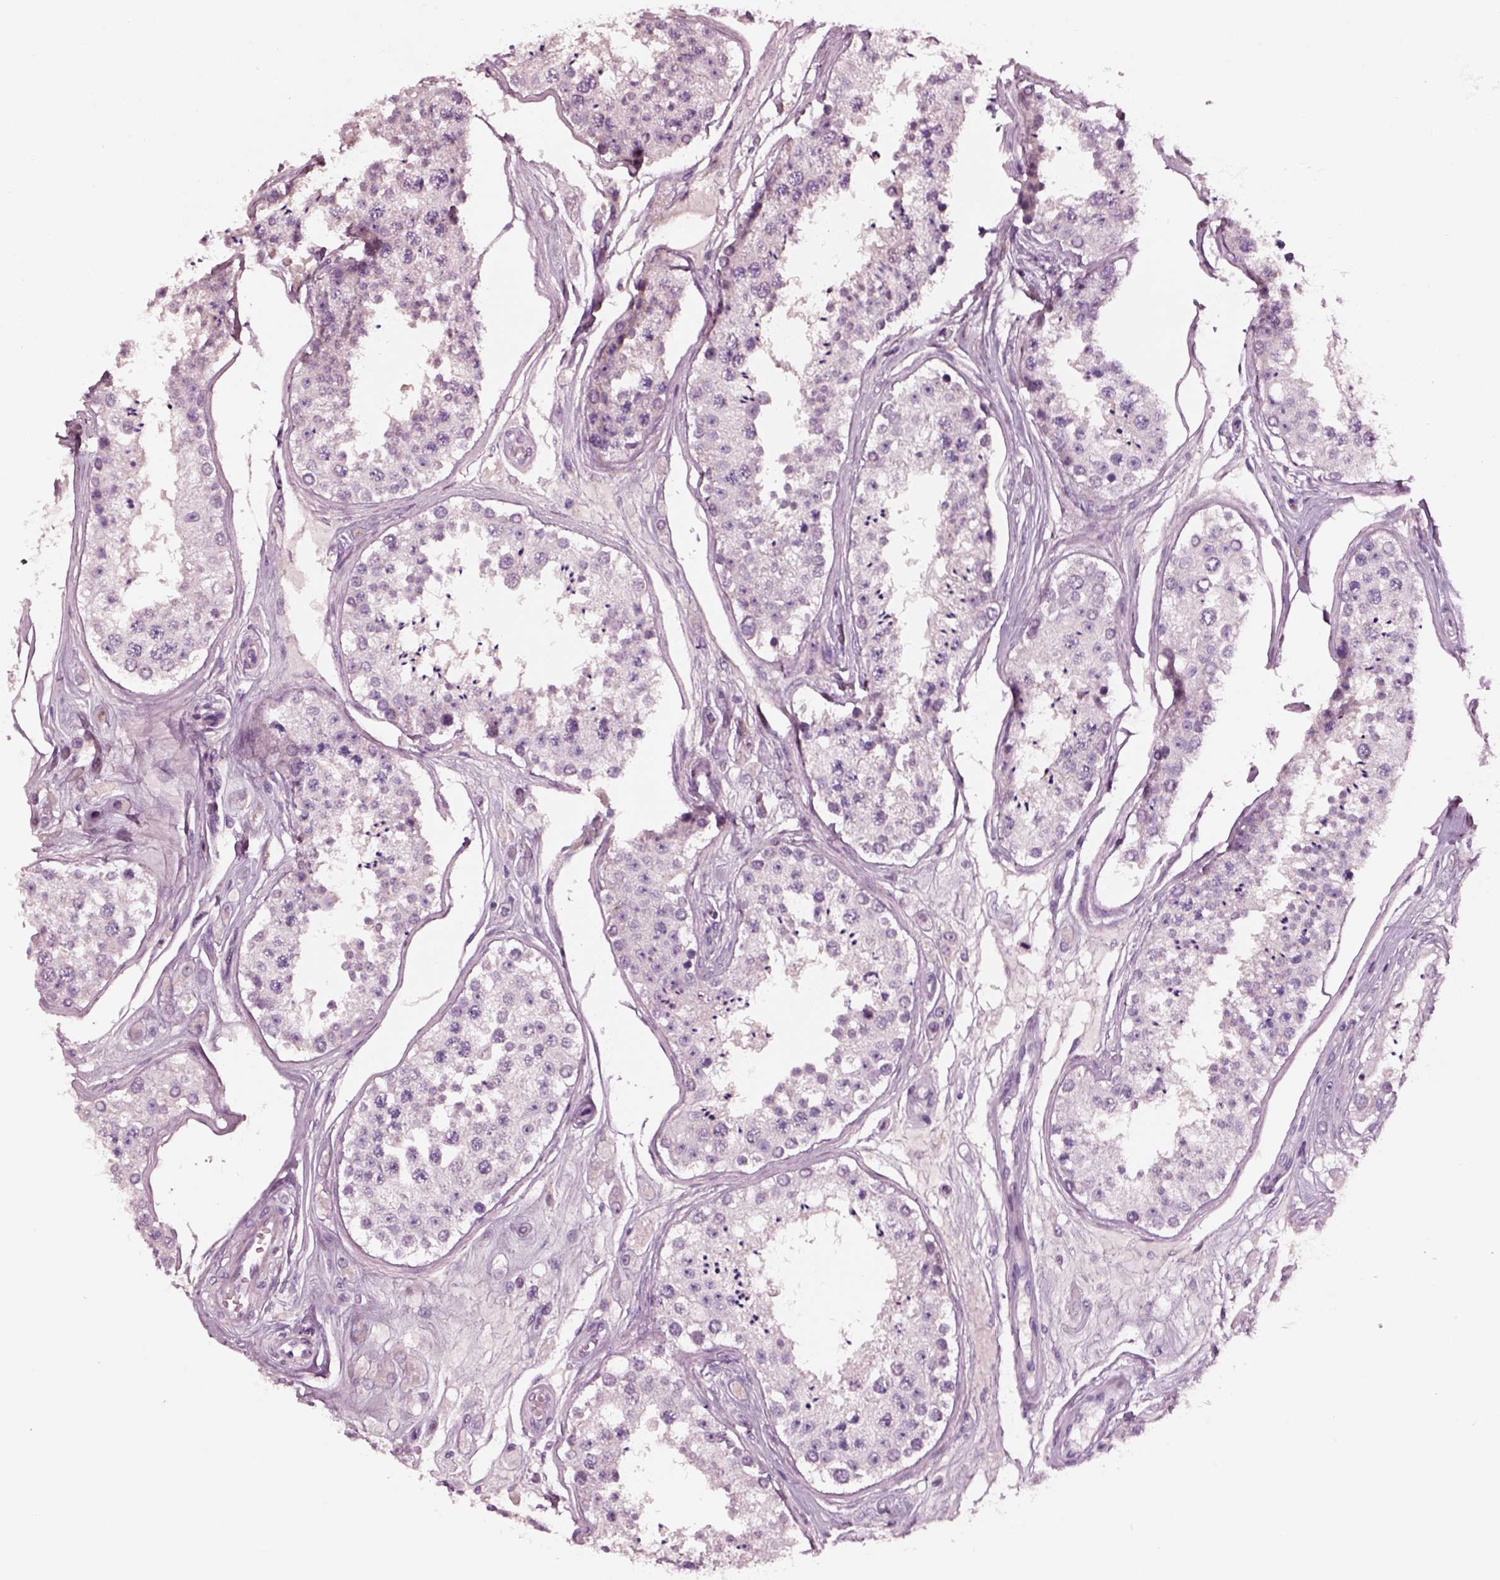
{"staining": {"intensity": "negative", "quantity": "none", "location": "none"}, "tissue": "testis", "cell_type": "Cells in seminiferous ducts", "image_type": "normal", "snomed": [{"axis": "morphology", "description": "Normal tissue, NOS"}, {"axis": "topography", "description": "Testis"}], "caption": "High power microscopy photomicrograph of an immunohistochemistry photomicrograph of unremarkable testis, revealing no significant expression in cells in seminiferous ducts. The staining is performed using DAB (3,3'-diaminobenzidine) brown chromogen with nuclei counter-stained in using hematoxylin.", "gene": "NMRK2", "patient": {"sex": "male", "age": 25}}